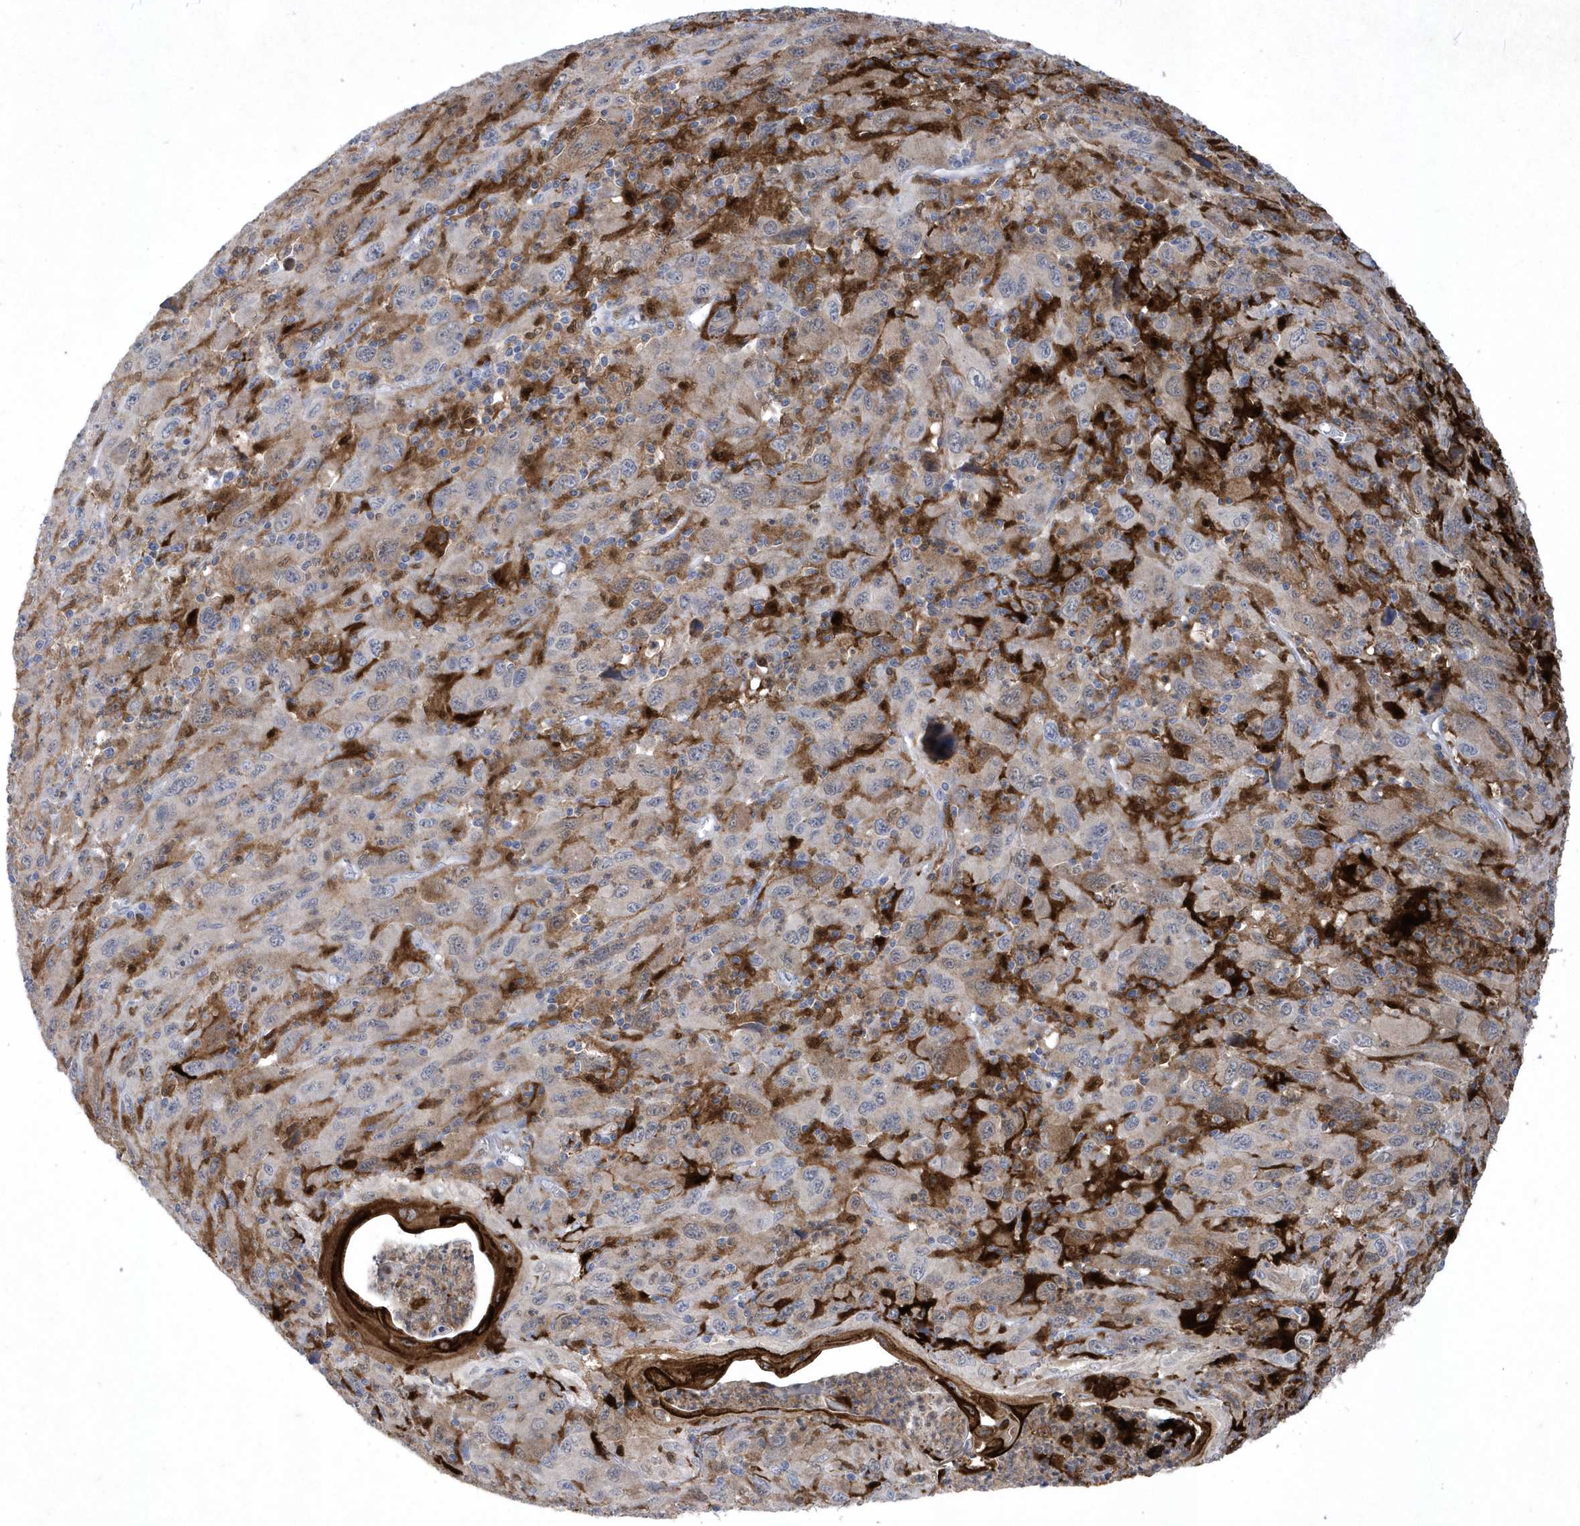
{"staining": {"intensity": "negative", "quantity": "none", "location": "none"}, "tissue": "melanoma", "cell_type": "Tumor cells", "image_type": "cancer", "snomed": [{"axis": "morphology", "description": "Malignant melanoma, Metastatic site"}, {"axis": "topography", "description": "Skin"}], "caption": "DAB immunohistochemical staining of human melanoma displays no significant expression in tumor cells.", "gene": "BHLHA15", "patient": {"sex": "female", "age": 56}}